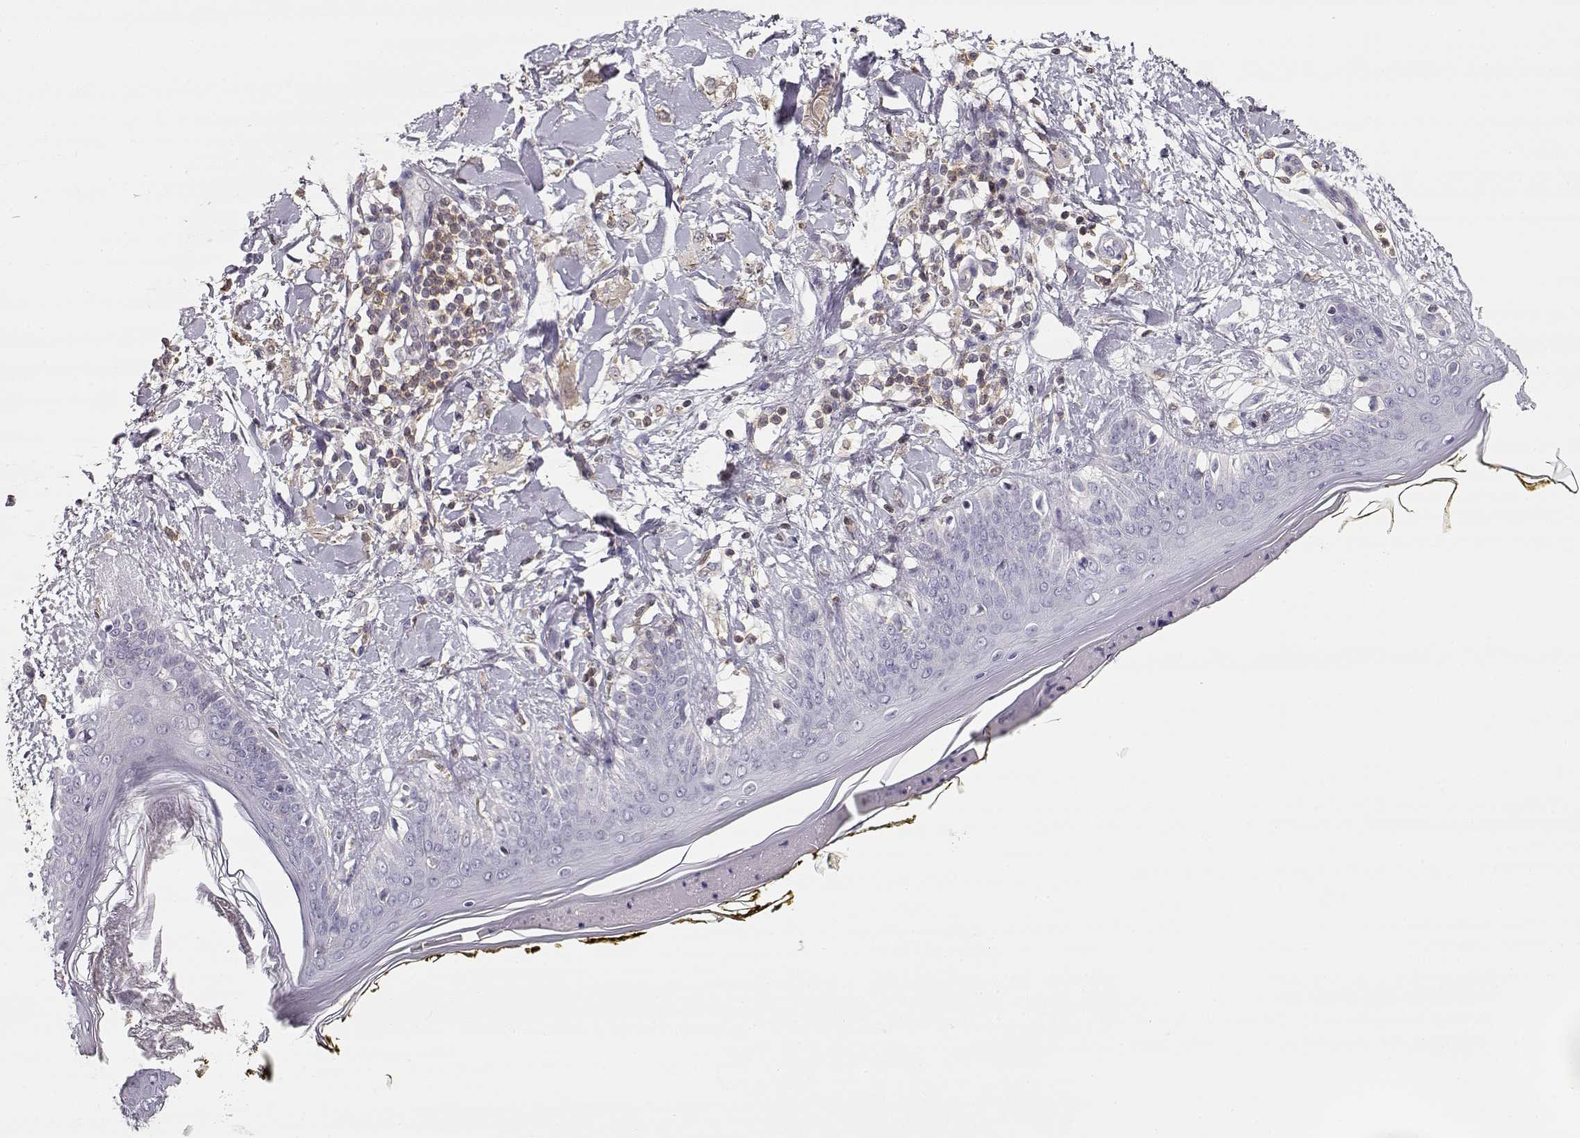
{"staining": {"intensity": "negative", "quantity": "none", "location": "none"}, "tissue": "skin", "cell_type": "Fibroblasts", "image_type": "normal", "snomed": [{"axis": "morphology", "description": "Normal tissue, NOS"}, {"axis": "topography", "description": "Skin"}], "caption": "This is a histopathology image of immunohistochemistry (IHC) staining of benign skin, which shows no staining in fibroblasts.", "gene": "VAV1", "patient": {"sex": "female", "age": 34}}